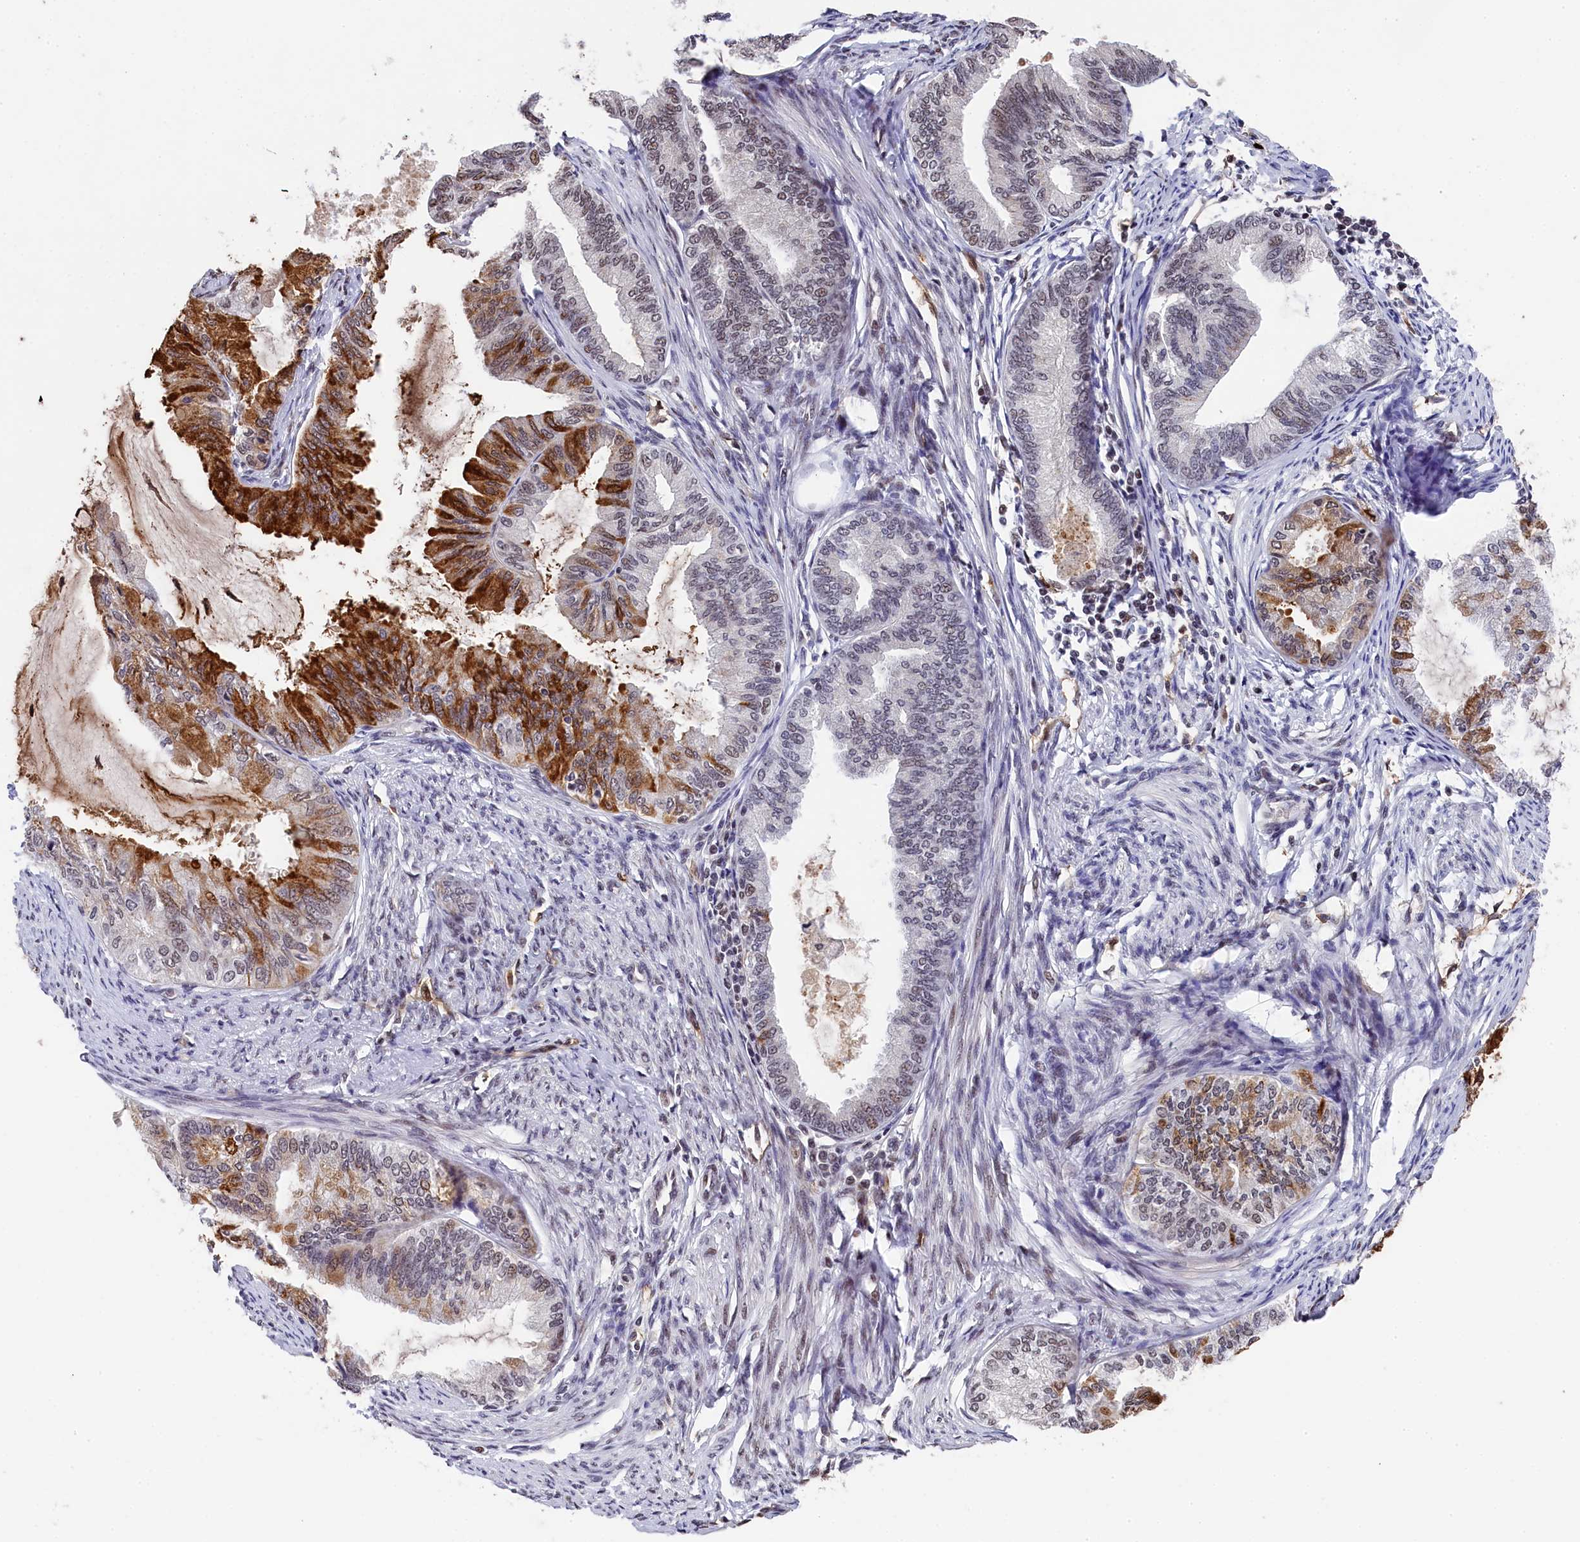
{"staining": {"intensity": "strong", "quantity": "25%-75%", "location": "cytoplasmic/membranous,nuclear"}, "tissue": "endometrial cancer", "cell_type": "Tumor cells", "image_type": "cancer", "snomed": [{"axis": "morphology", "description": "Adenocarcinoma, NOS"}, {"axis": "topography", "description": "Endometrium"}], "caption": "Immunohistochemistry of endometrial cancer (adenocarcinoma) demonstrates high levels of strong cytoplasmic/membranous and nuclear expression in about 25%-75% of tumor cells.", "gene": "ADIG", "patient": {"sex": "female", "age": 86}}